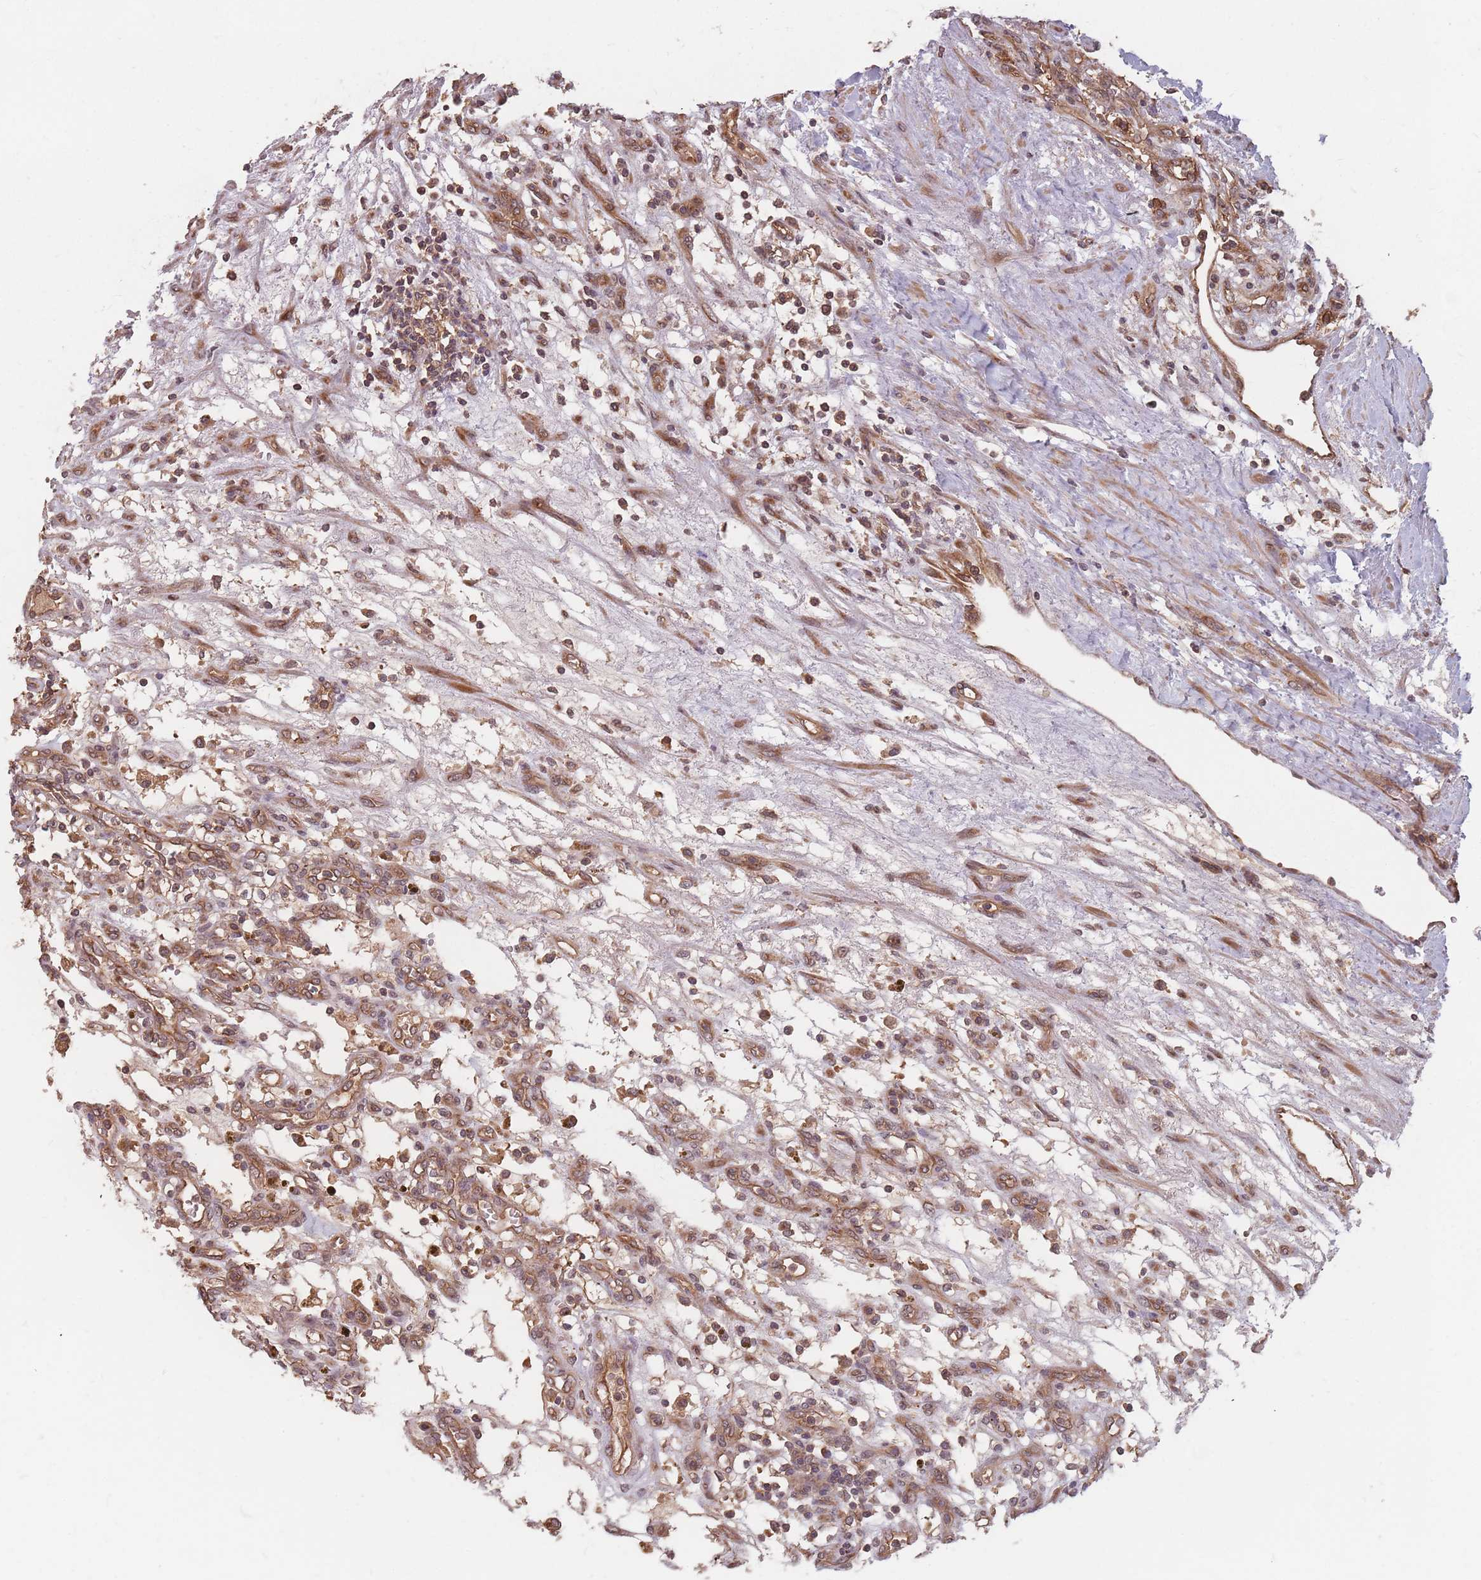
{"staining": {"intensity": "moderate", "quantity": ">75%", "location": "cytoplasmic/membranous"}, "tissue": "renal cancer", "cell_type": "Tumor cells", "image_type": "cancer", "snomed": [{"axis": "morphology", "description": "Adenocarcinoma, NOS"}, {"axis": "topography", "description": "Kidney"}], "caption": "Immunohistochemical staining of renal cancer exhibits moderate cytoplasmic/membranous protein staining in about >75% of tumor cells. (DAB (3,3'-diaminobenzidine) = brown stain, brightfield microscopy at high magnification).", "gene": "C3orf14", "patient": {"sex": "female", "age": 57}}